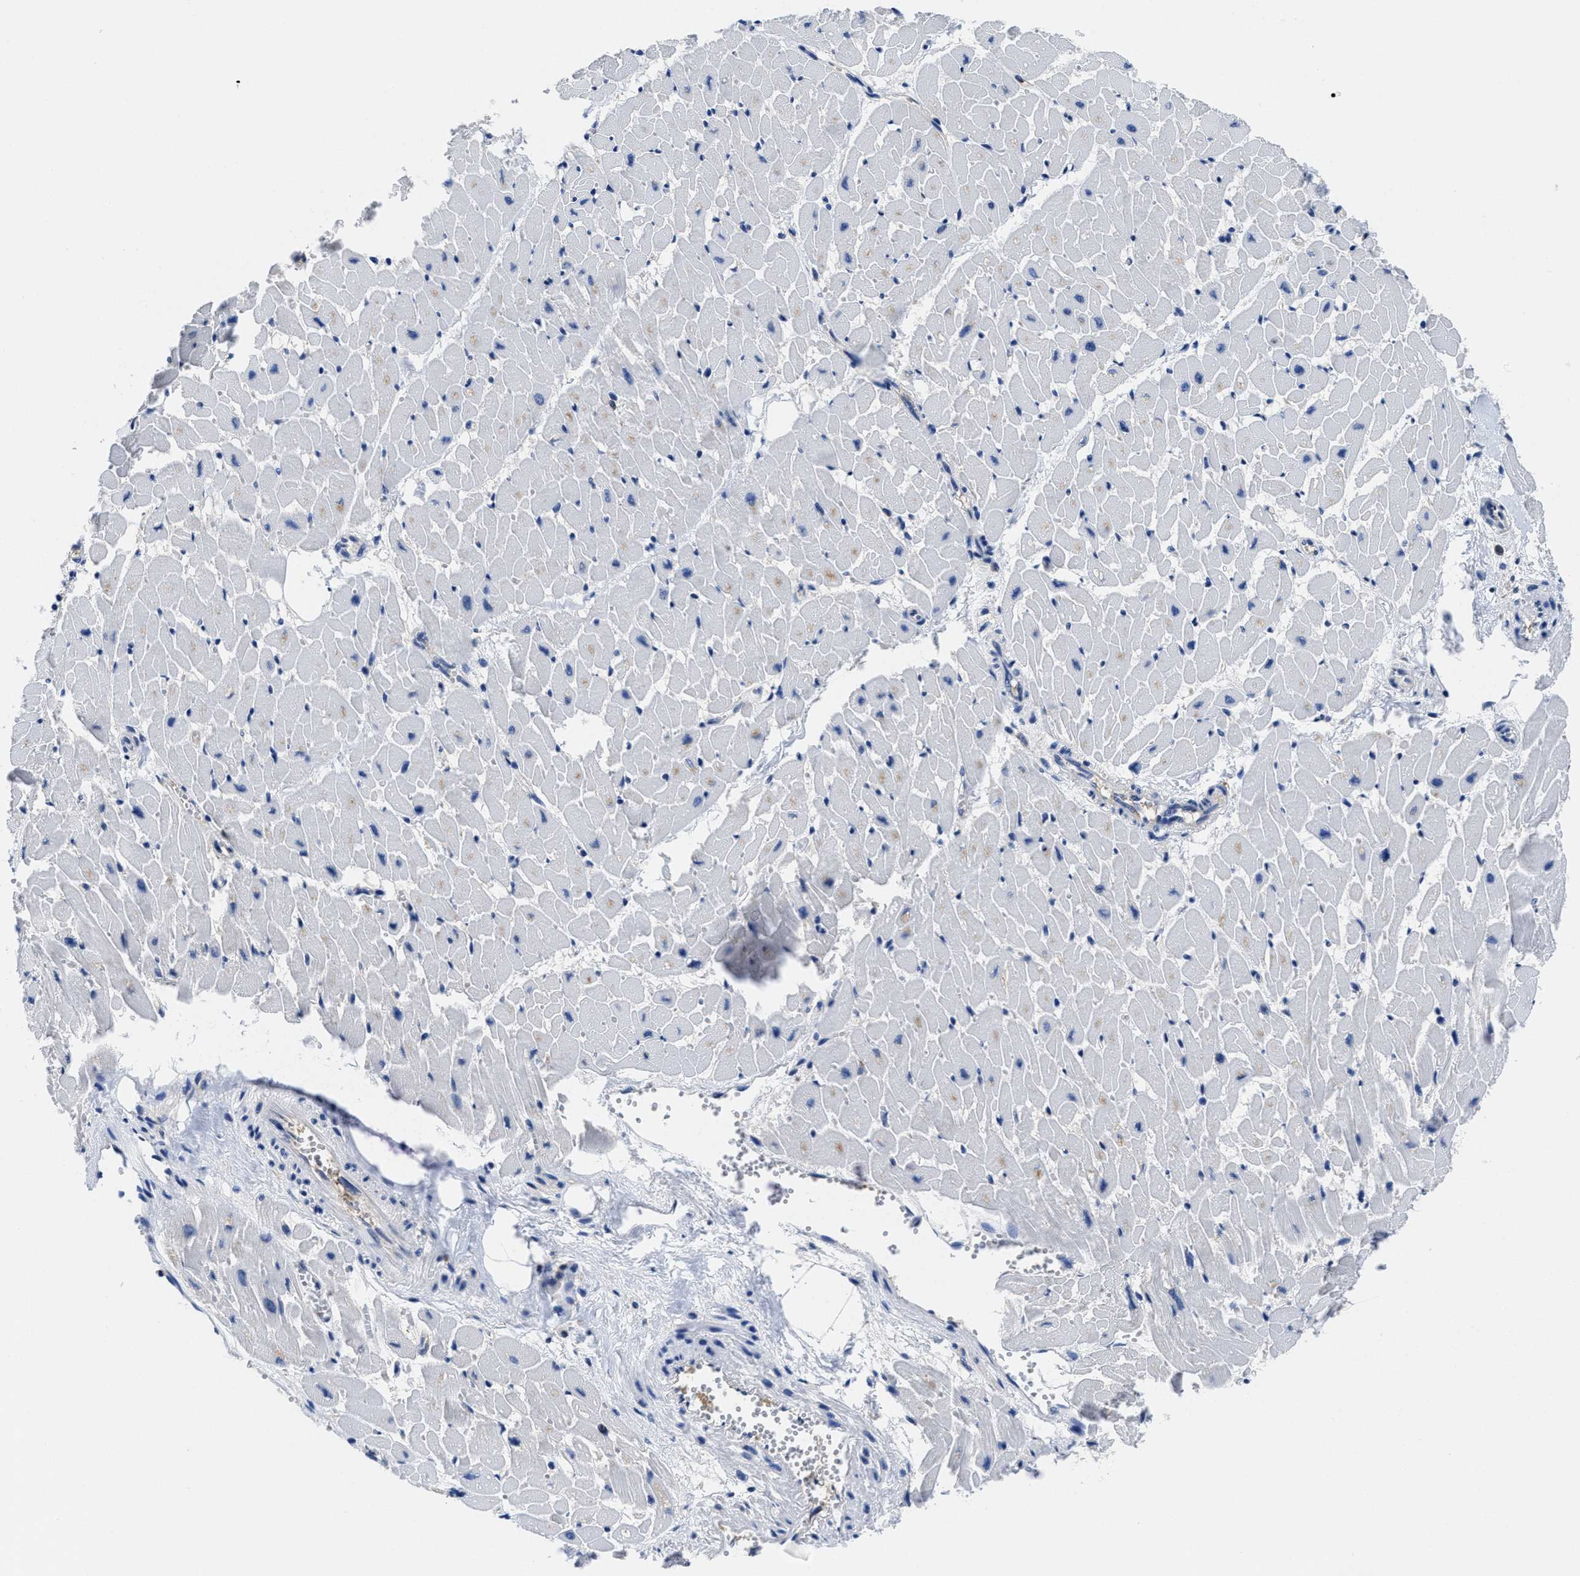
{"staining": {"intensity": "negative", "quantity": "none", "location": "none"}, "tissue": "heart muscle", "cell_type": "Cardiomyocytes", "image_type": "normal", "snomed": [{"axis": "morphology", "description": "Normal tissue, NOS"}, {"axis": "topography", "description": "Heart"}], "caption": "Immunohistochemical staining of benign human heart muscle shows no significant expression in cardiomyocytes. (DAB immunohistochemistry visualized using brightfield microscopy, high magnification).", "gene": "YARS1", "patient": {"sex": "female", "age": 19}}